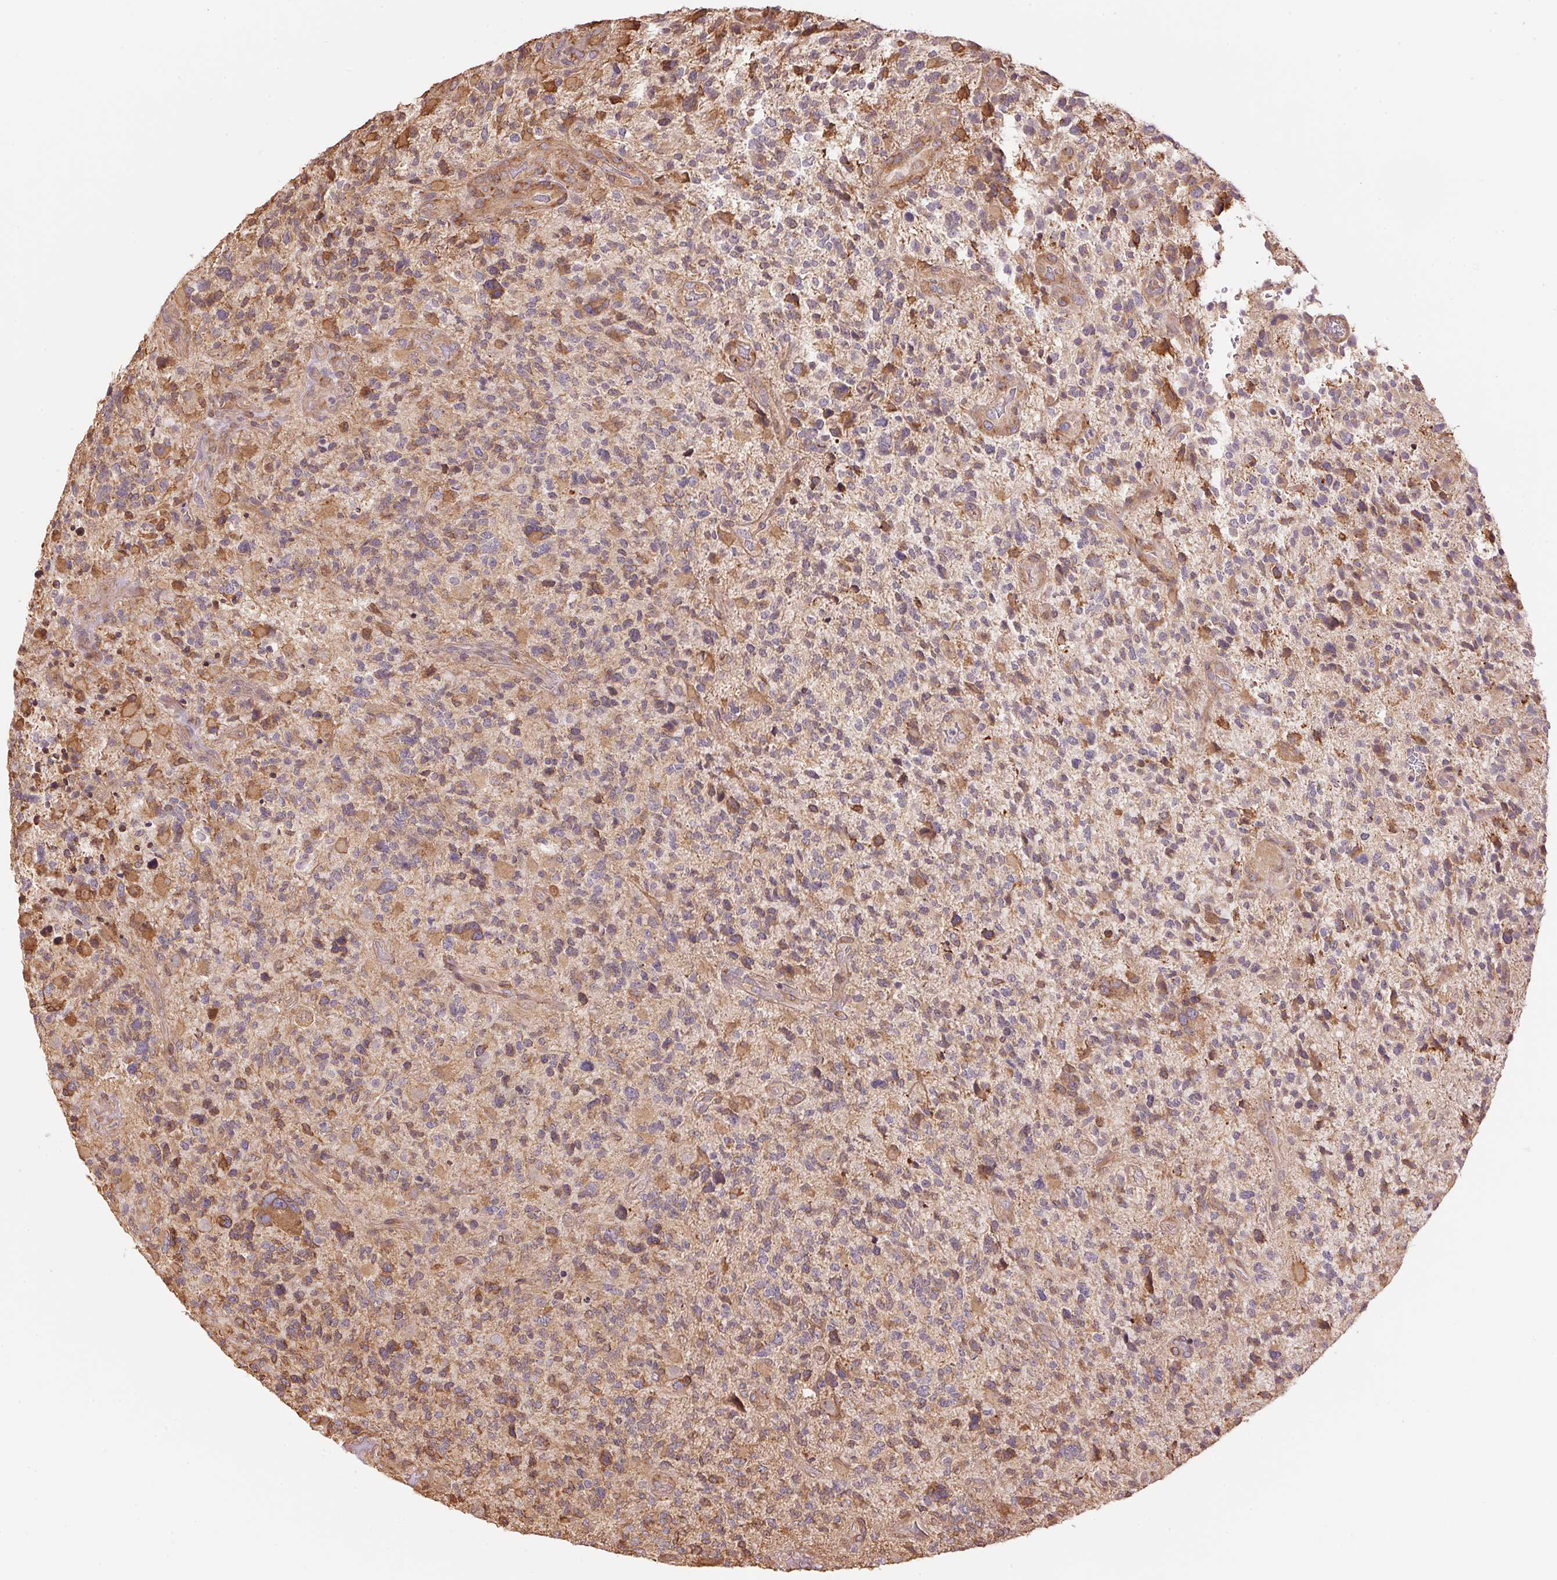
{"staining": {"intensity": "weak", "quantity": "25%-75%", "location": "cytoplasmic/membranous"}, "tissue": "glioma", "cell_type": "Tumor cells", "image_type": "cancer", "snomed": [{"axis": "morphology", "description": "Glioma, malignant, High grade"}, {"axis": "topography", "description": "Brain"}], "caption": "A low amount of weak cytoplasmic/membranous staining is identified in approximately 25%-75% of tumor cells in glioma tissue.", "gene": "C6orf163", "patient": {"sex": "female", "age": 71}}